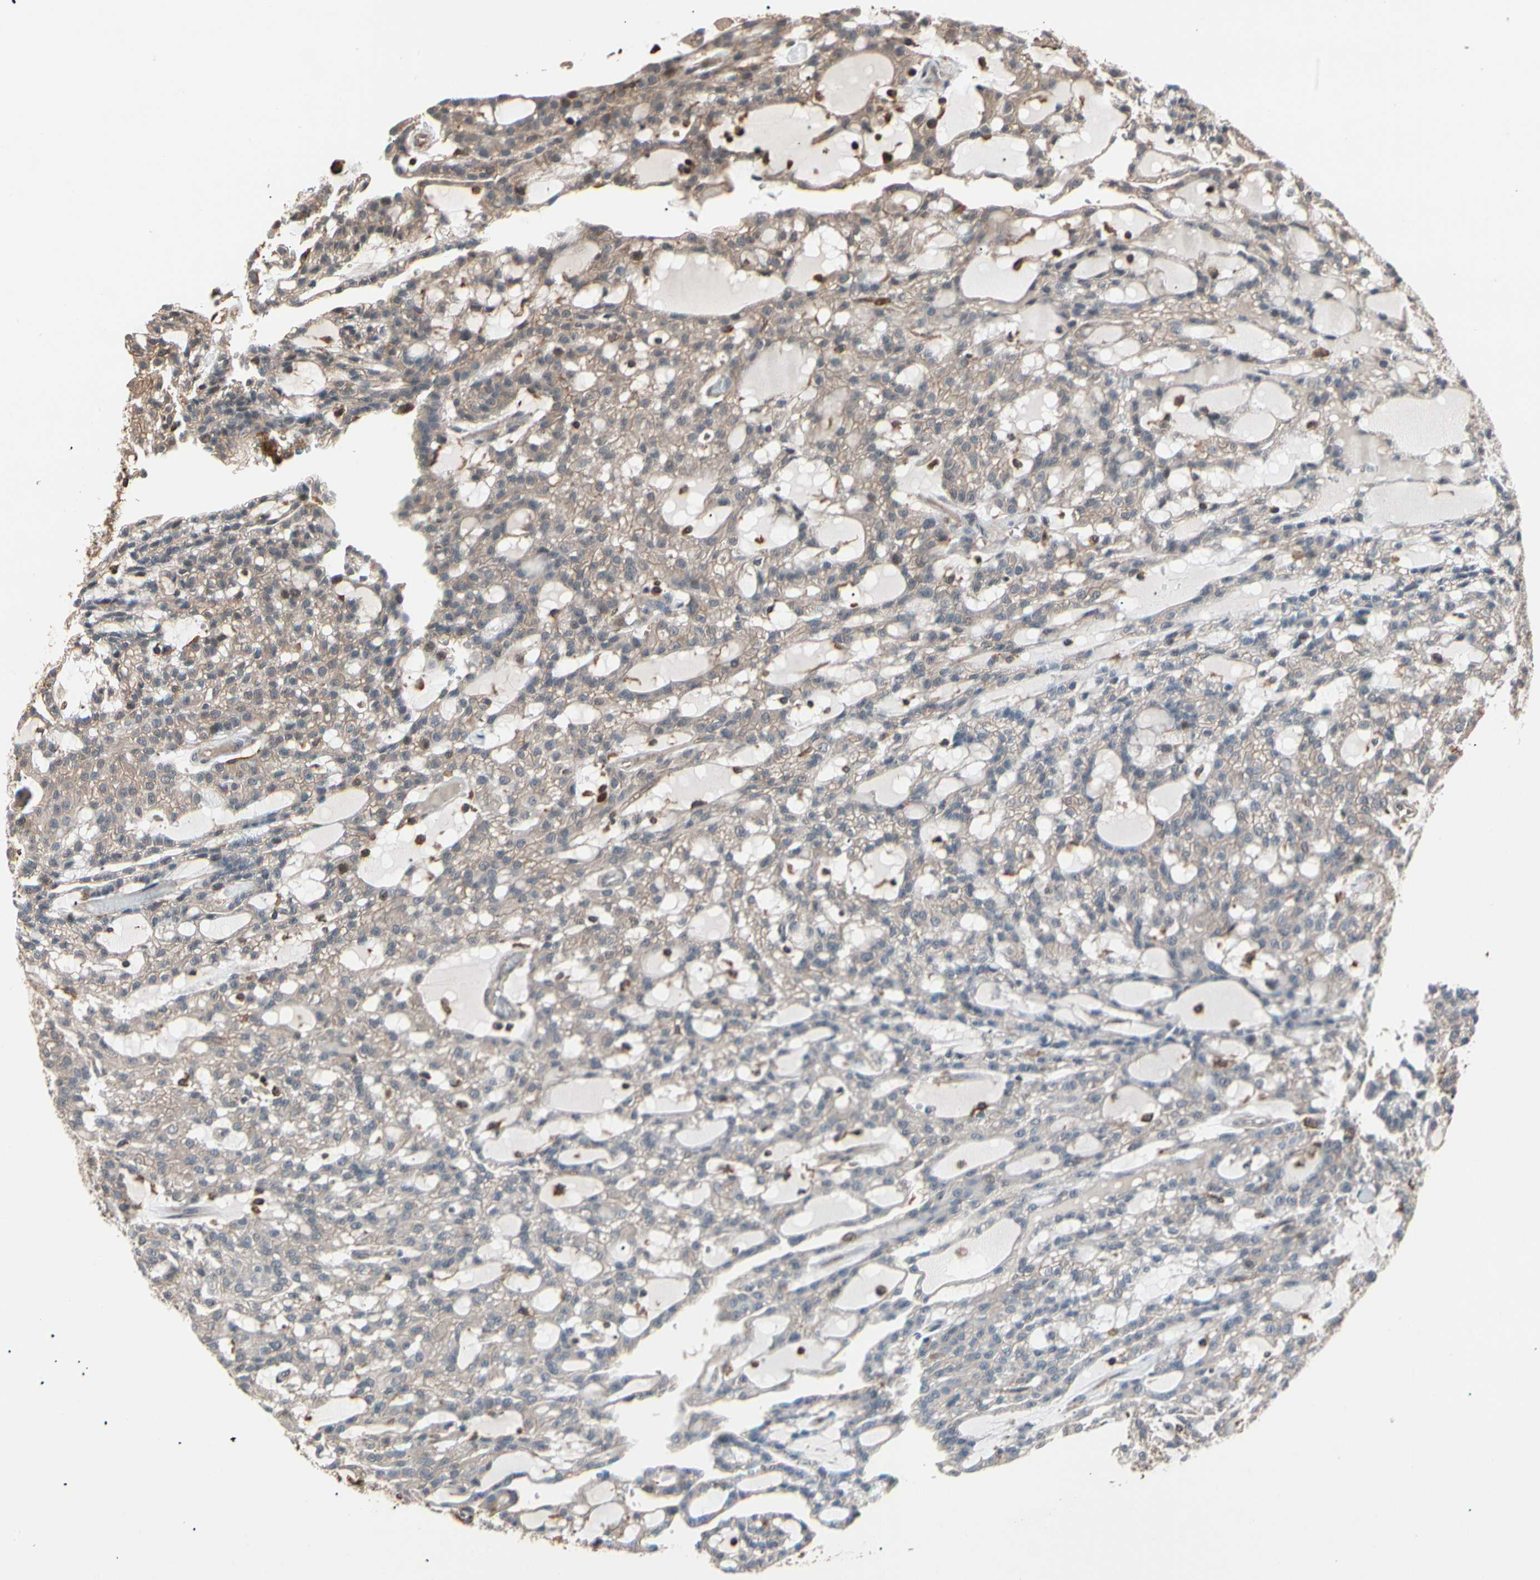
{"staining": {"intensity": "weak", "quantity": ">75%", "location": "cytoplasmic/membranous"}, "tissue": "renal cancer", "cell_type": "Tumor cells", "image_type": "cancer", "snomed": [{"axis": "morphology", "description": "Adenocarcinoma, NOS"}, {"axis": "topography", "description": "Kidney"}], "caption": "Renal cancer tissue reveals weak cytoplasmic/membranous positivity in about >75% of tumor cells, visualized by immunohistochemistry. The protein is stained brown, and the nuclei are stained in blue (DAB (3,3'-diaminobenzidine) IHC with brightfield microscopy, high magnification).", "gene": "MAPK13", "patient": {"sex": "male", "age": 63}}